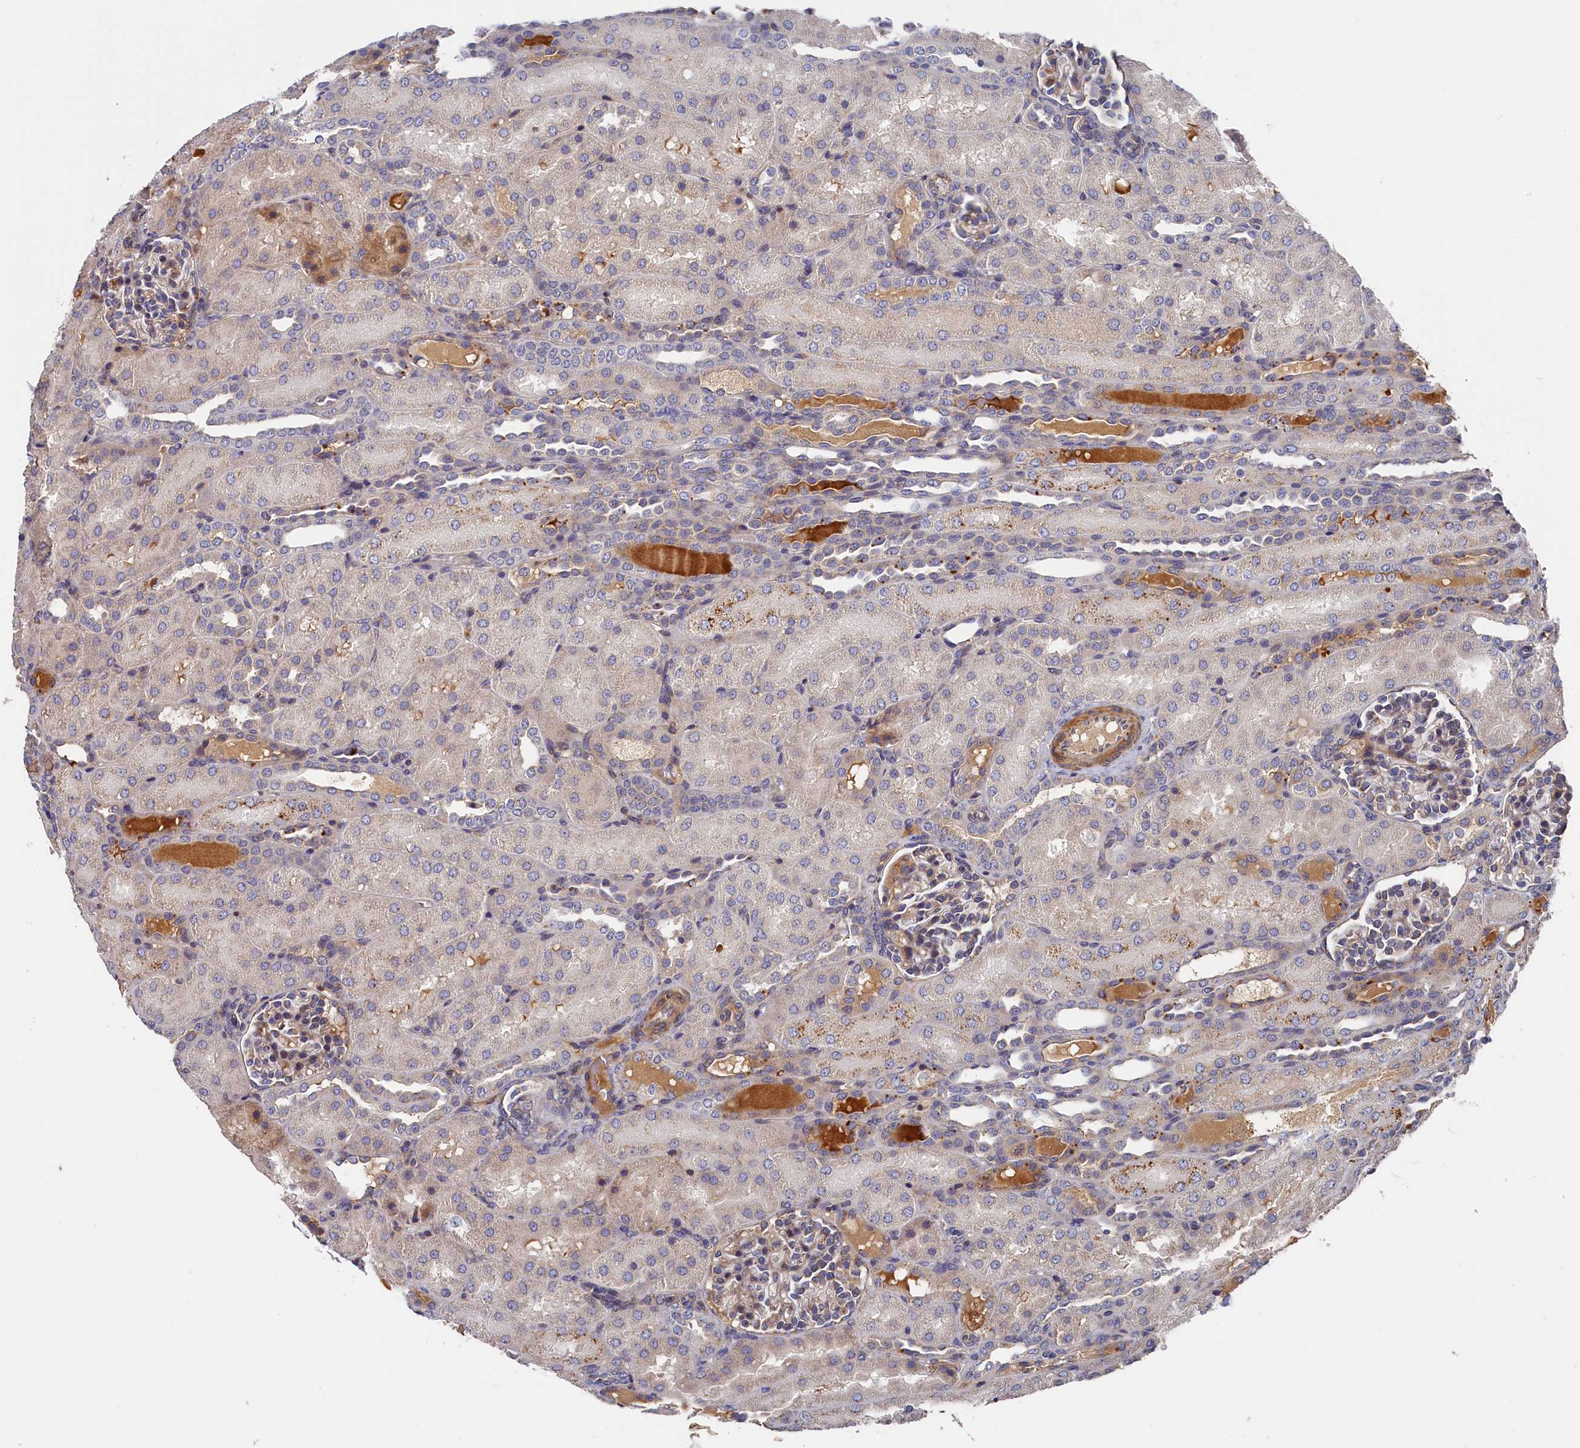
{"staining": {"intensity": "moderate", "quantity": "<25%", "location": "cytoplasmic/membranous"}, "tissue": "kidney", "cell_type": "Cells in glomeruli", "image_type": "normal", "snomed": [{"axis": "morphology", "description": "Normal tissue, NOS"}, {"axis": "topography", "description": "Kidney"}], "caption": "Immunohistochemical staining of benign kidney displays <25% levels of moderate cytoplasmic/membranous protein positivity in about <25% of cells in glomeruli.", "gene": "CYB5D2", "patient": {"sex": "male", "age": 1}}